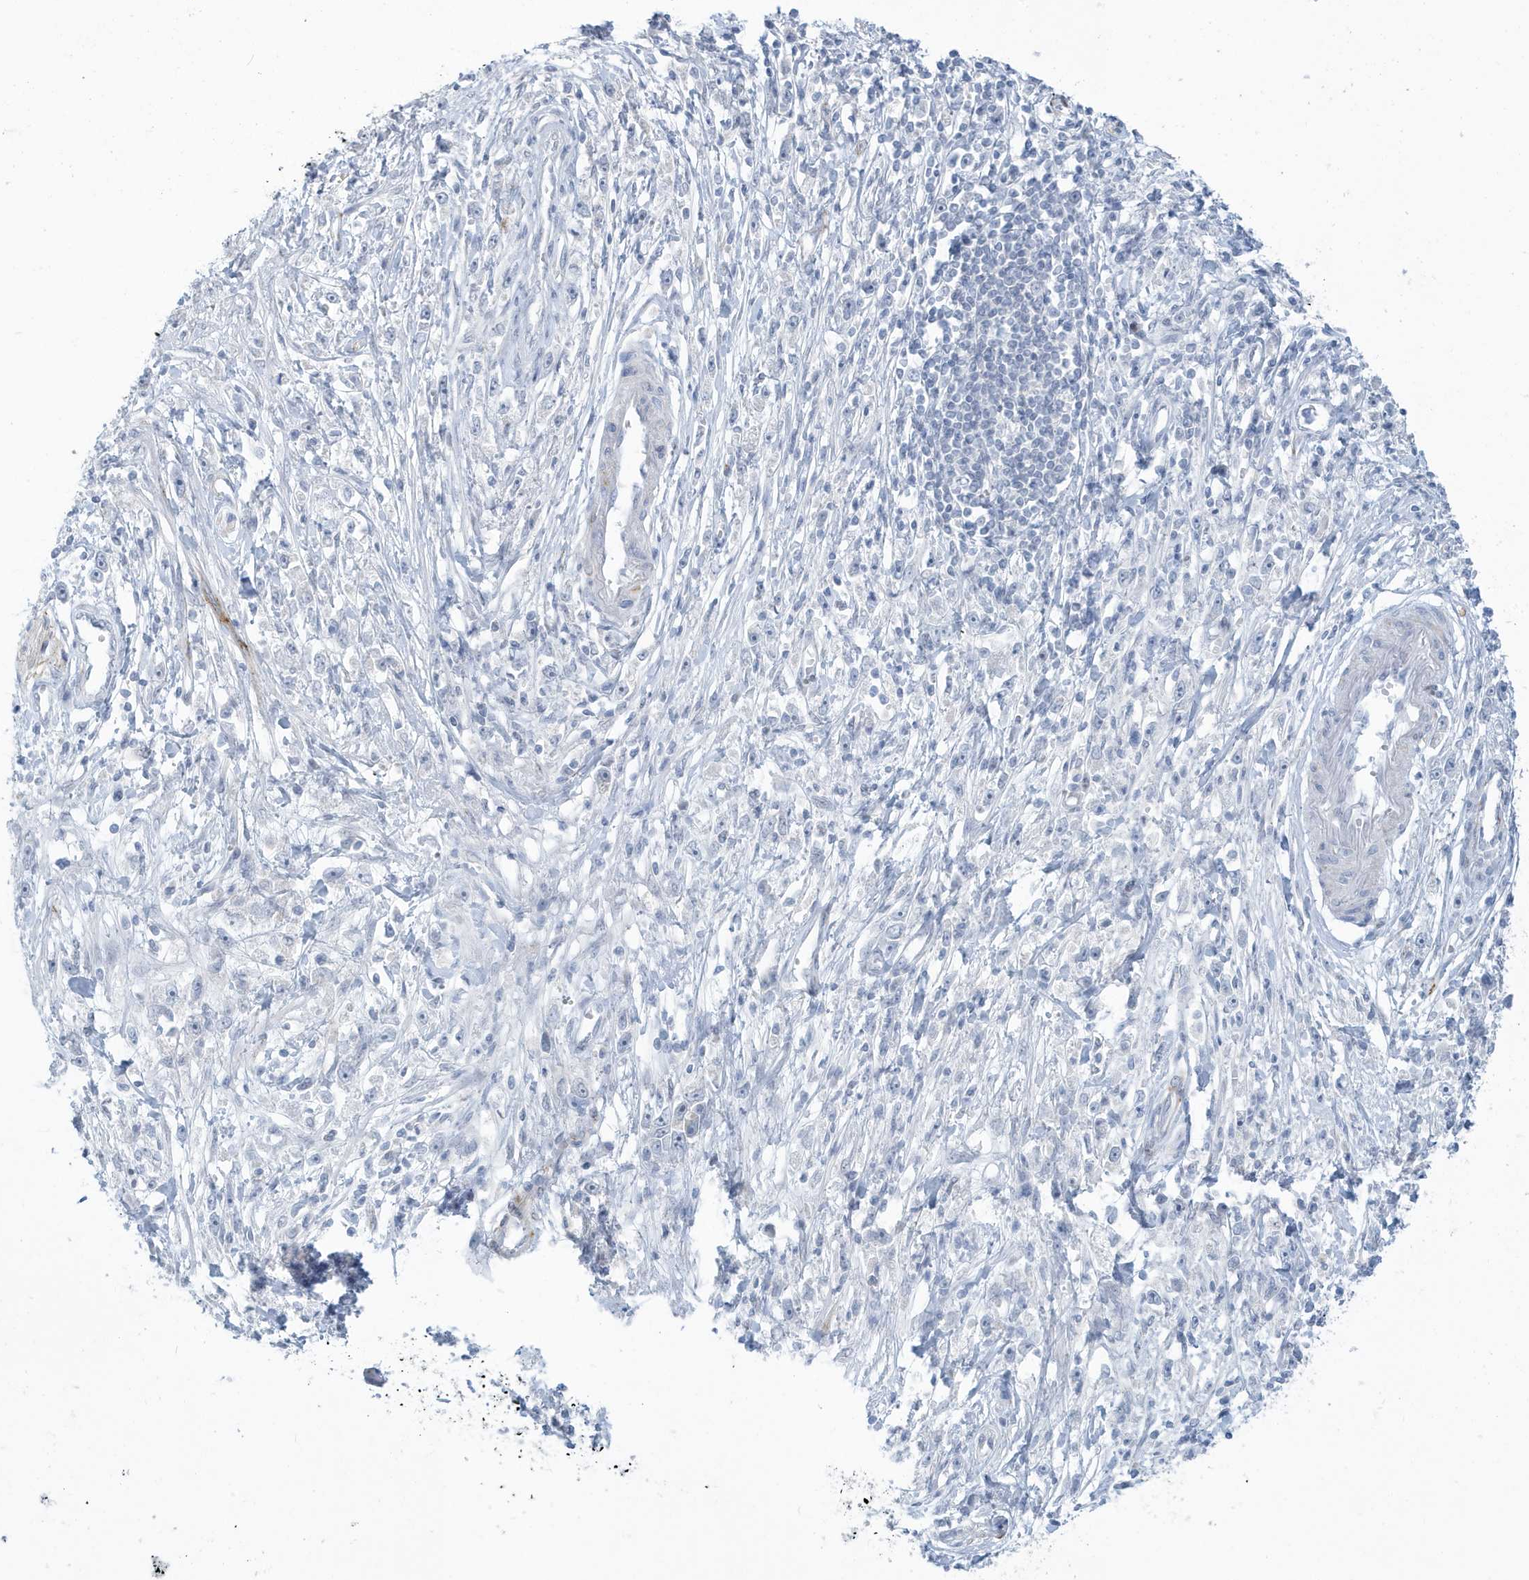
{"staining": {"intensity": "negative", "quantity": "none", "location": "none"}, "tissue": "stomach cancer", "cell_type": "Tumor cells", "image_type": "cancer", "snomed": [{"axis": "morphology", "description": "Adenocarcinoma, NOS"}, {"axis": "topography", "description": "Stomach"}], "caption": "Immunohistochemistry micrograph of stomach adenocarcinoma stained for a protein (brown), which reveals no expression in tumor cells.", "gene": "PERM1", "patient": {"sex": "female", "age": 59}}